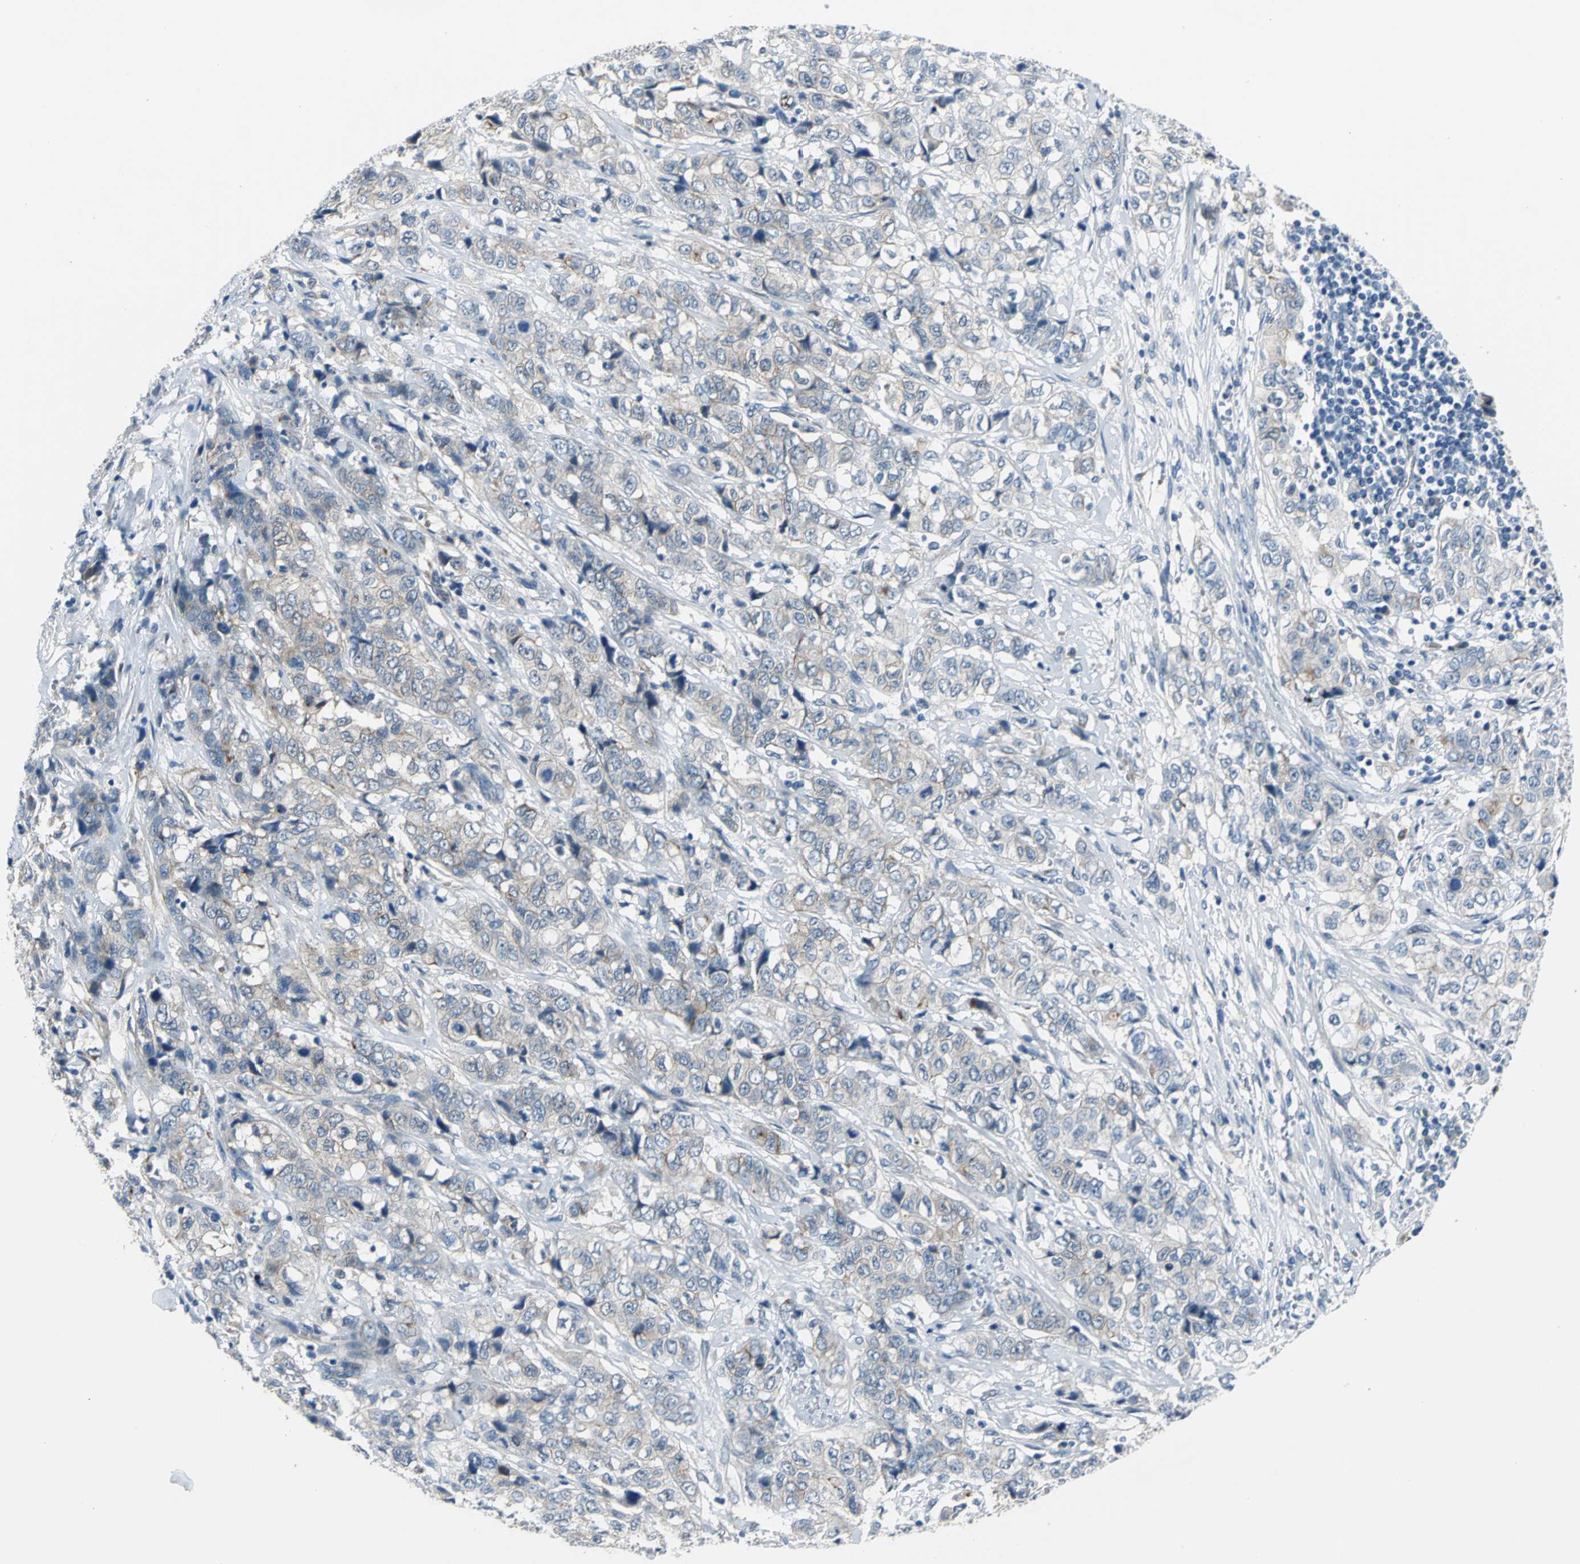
{"staining": {"intensity": "moderate", "quantity": "<25%", "location": "cytoplasmic/membranous"}, "tissue": "stomach cancer", "cell_type": "Tumor cells", "image_type": "cancer", "snomed": [{"axis": "morphology", "description": "Adenocarcinoma, NOS"}, {"axis": "topography", "description": "Stomach"}], "caption": "Human stomach cancer (adenocarcinoma) stained with a protein marker displays moderate staining in tumor cells.", "gene": "SELP", "patient": {"sex": "male", "age": 48}}